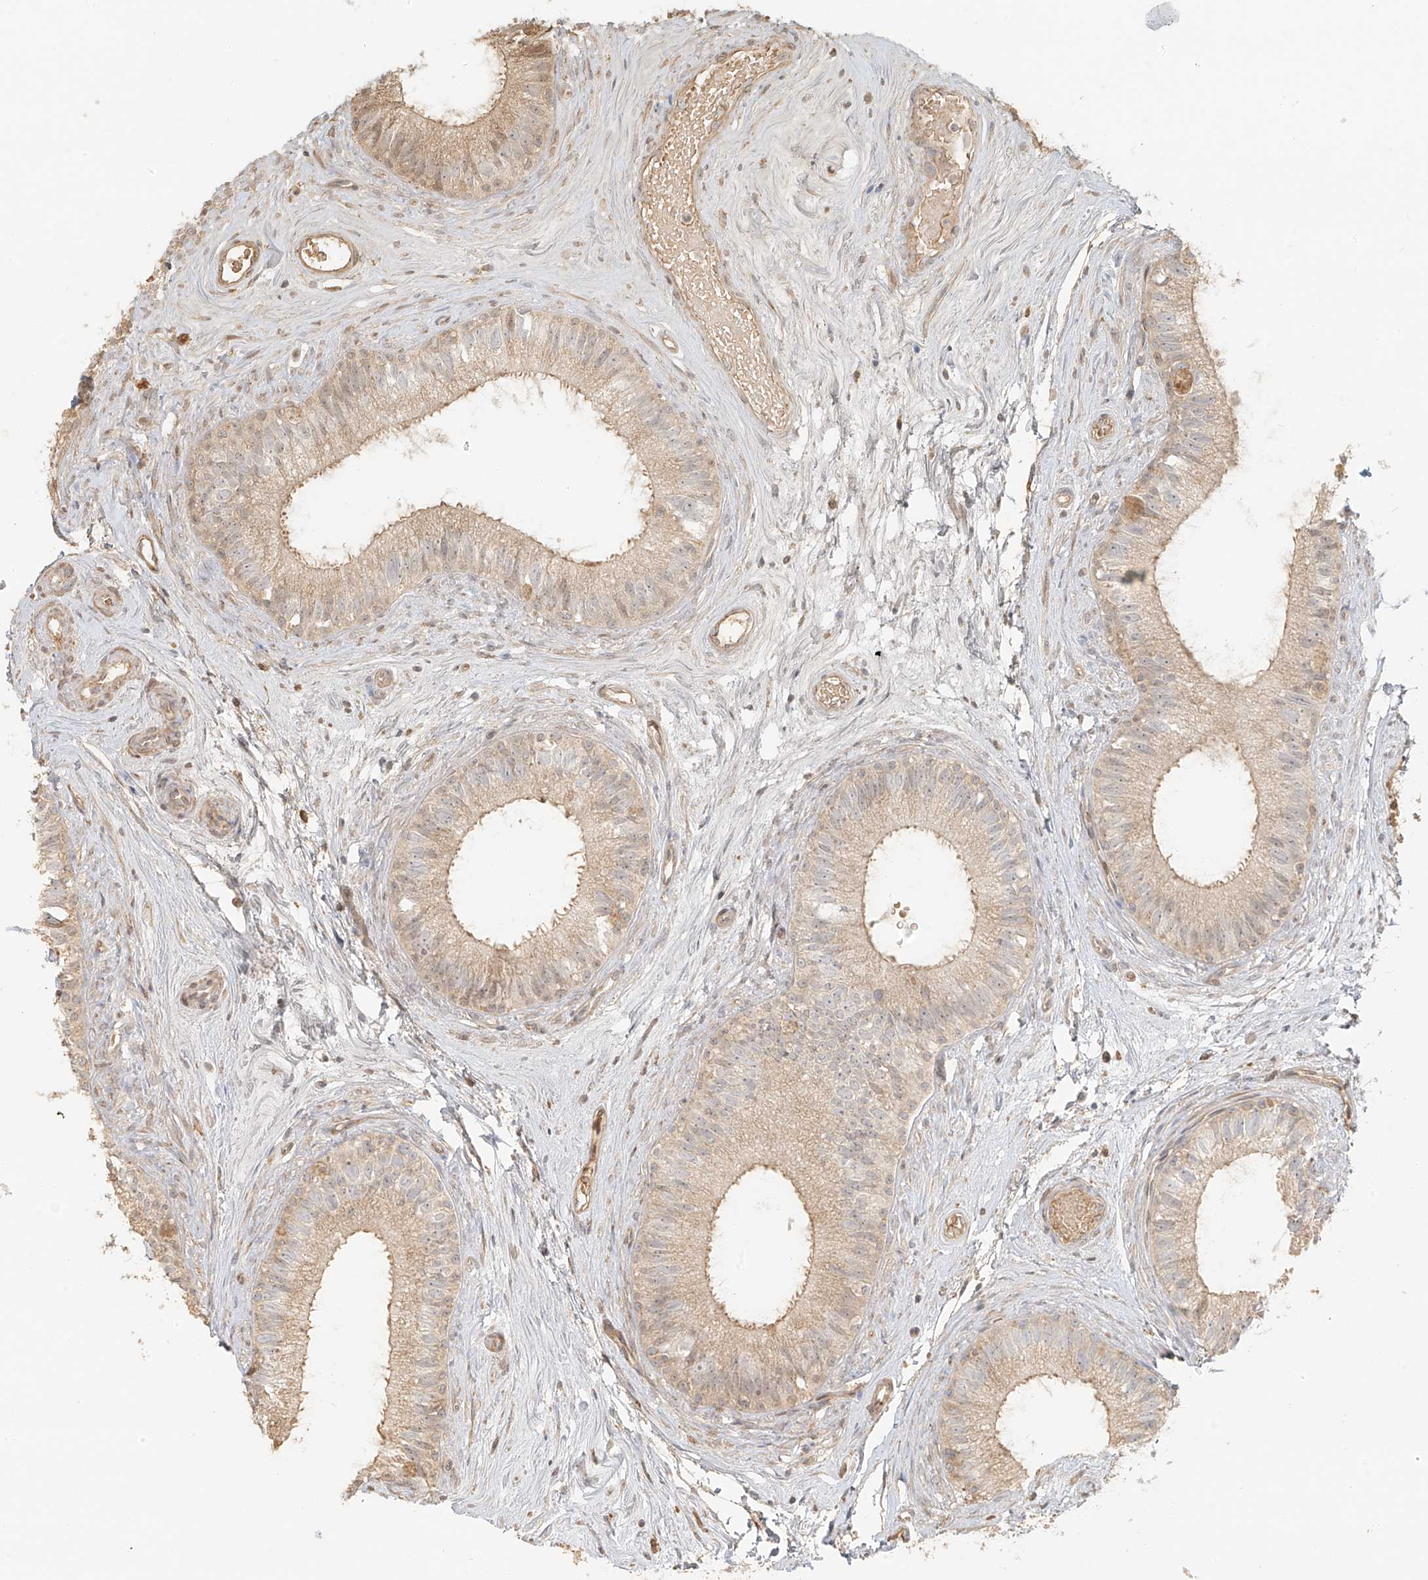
{"staining": {"intensity": "weak", "quantity": ">75%", "location": "cytoplasmic/membranous"}, "tissue": "epididymis", "cell_type": "Glandular cells", "image_type": "normal", "snomed": [{"axis": "morphology", "description": "Normal tissue, NOS"}, {"axis": "topography", "description": "Epididymis"}], "caption": "Immunohistochemical staining of normal epididymis exhibits >75% levels of weak cytoplasmic/membranous protein expression in about >75% of glandular cells. The staining was performed using DAB to visualize the protein expression in brown, while the nuclei were stained in blue with hematoxylin (Magnification: 20x).", "gene": "UPK1B", "patient": {"sex": "male", "age": 71}}